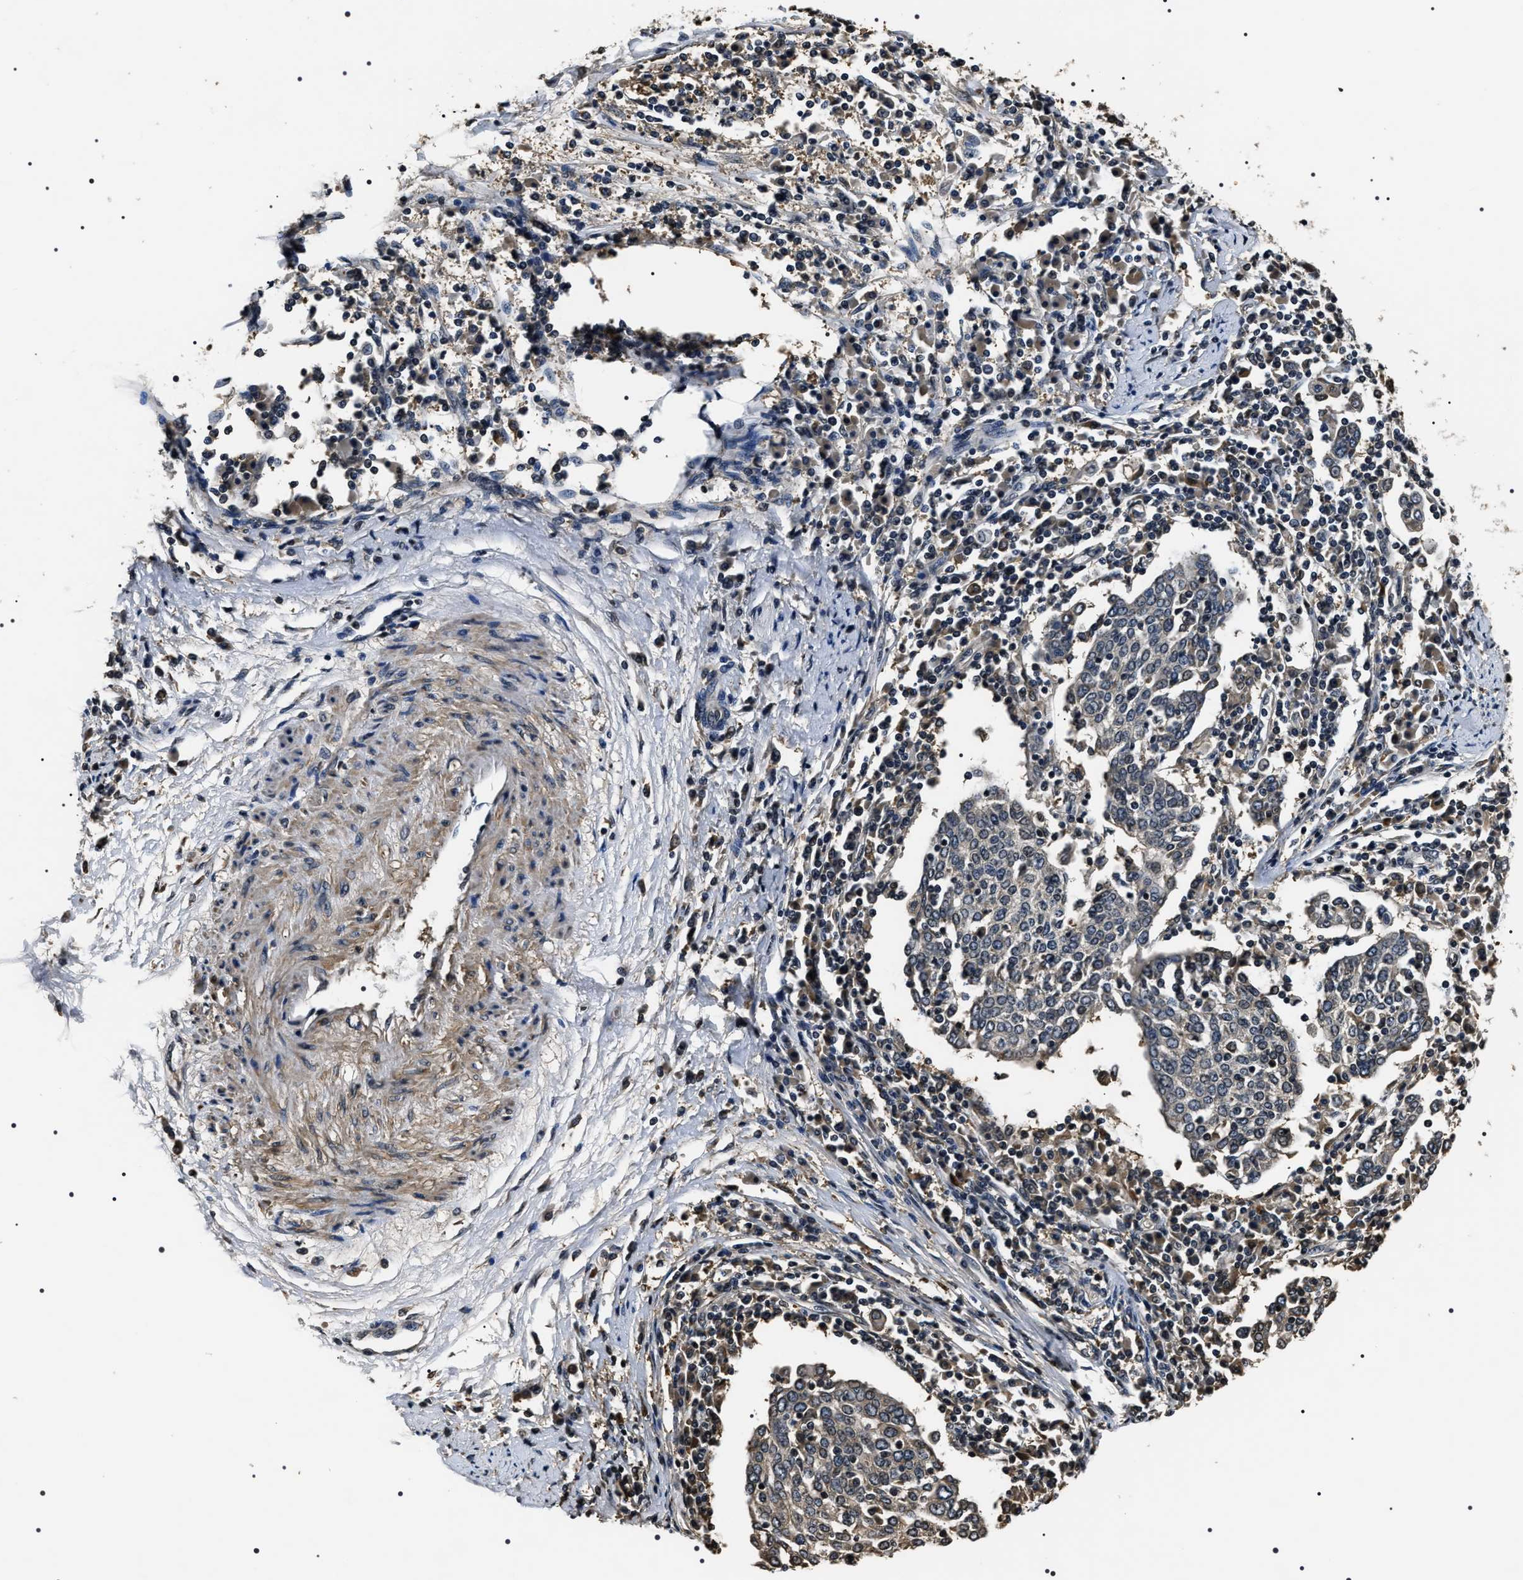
{"staining": {"intensity": "negative", "quantity": "none", "location": "none"}, "tissue": "cervical cancer", "cell_type": "Tumor cells", "image_type": "cancer", "snomed": [{"axis": "morphology", "description": "Squamous cell carcinoma, NOS"}, {"axis": "topography", "description": "Cervix"}], "caption": "Tumor cells are negative for protein expression in human cervical cancer (squamous cell carcinoma).", "gene": "ARHGAP22", "patient": {"sex": "female", "age": 40}}